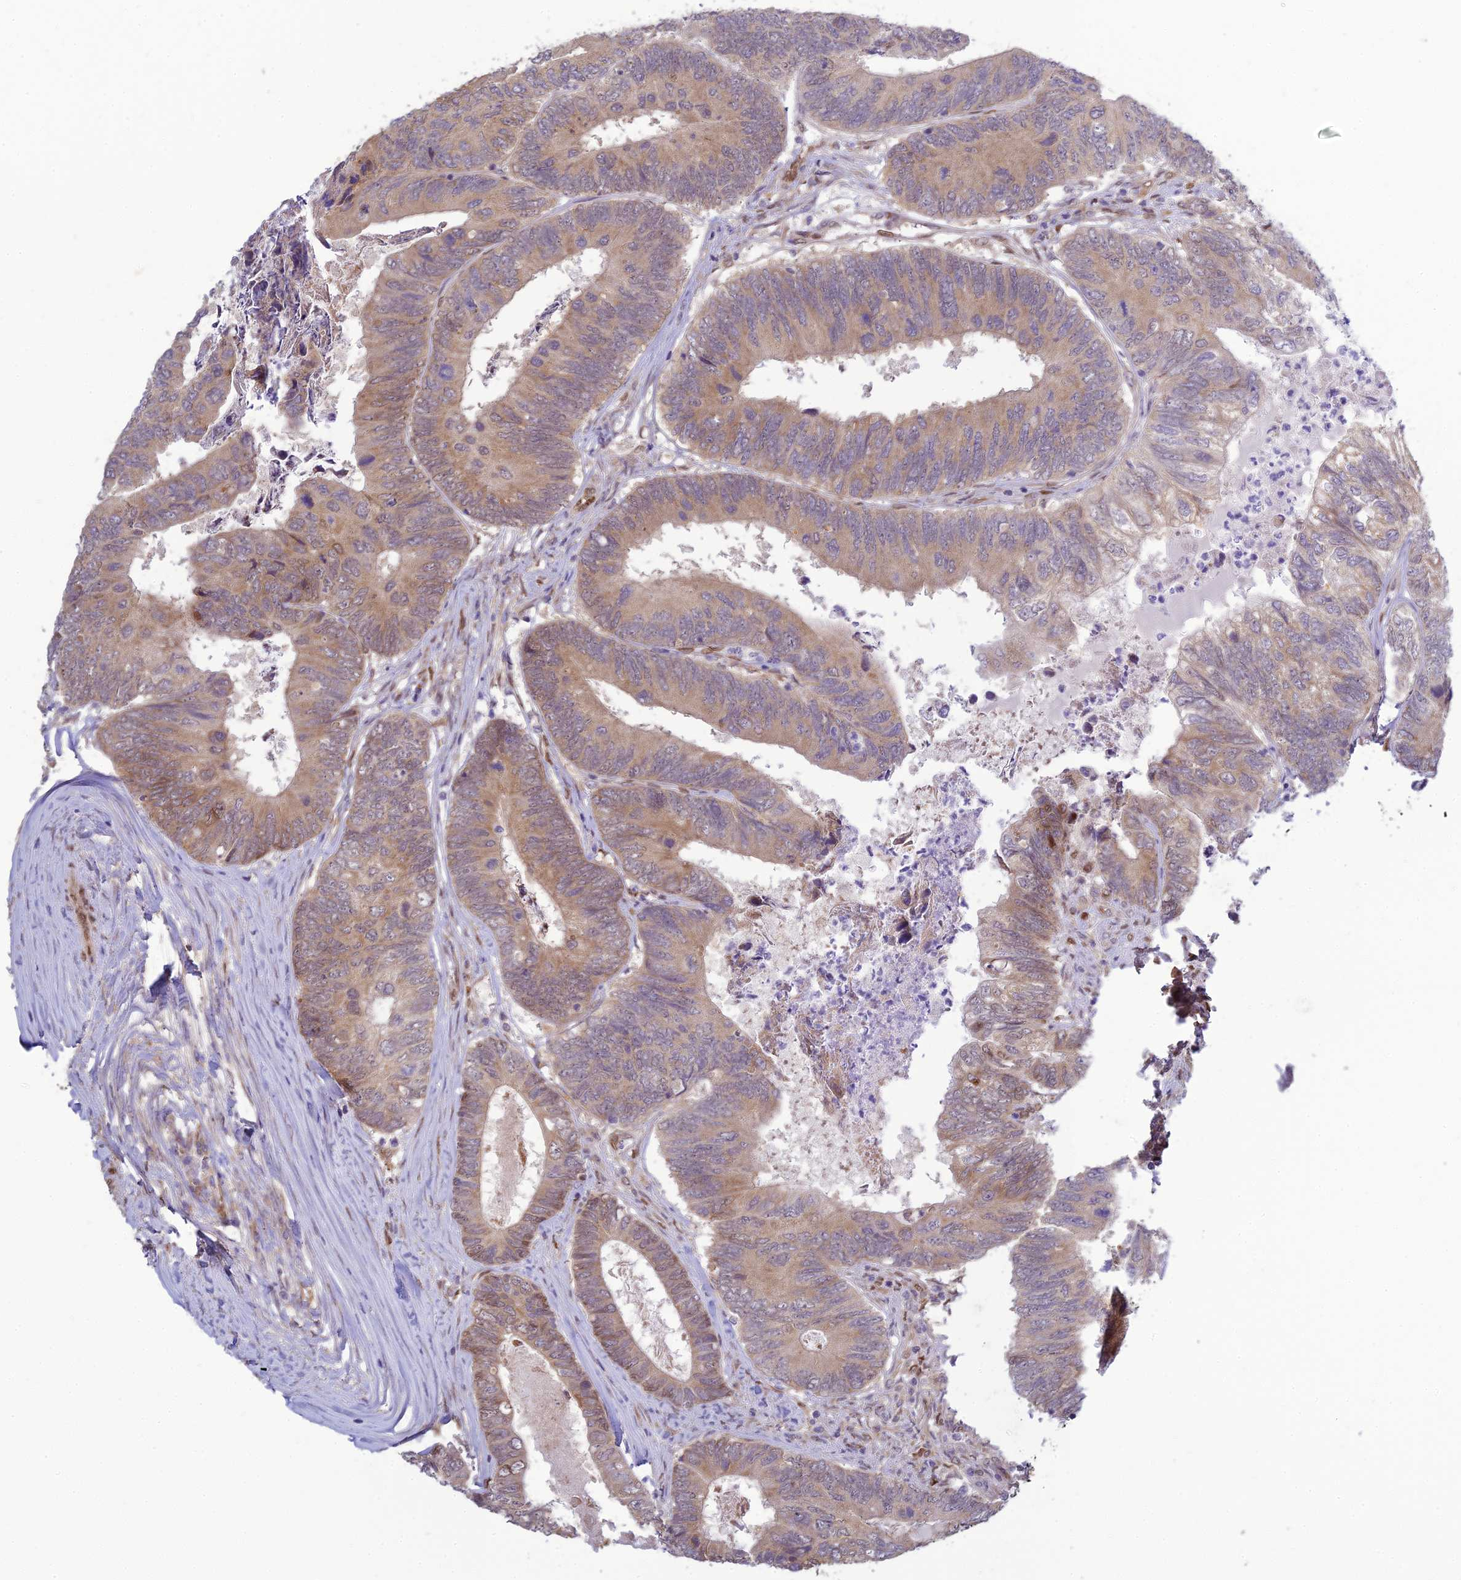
{"staining": {"intensity": "weak", "quantity": ">75%", "location": "cytoplasmic/membranous"}, "tissue": "colorectal cancer", "cell_type": "Tumor cells", "image_type": "cancer", "snomed": [{"axis": "morphology", "description": "Adenocarcinoma, NOS"}, {"axis": "topography", "description": "Colon"}], "caption": "This photomicrograph shows IHC staining of adenocarcinoma (colorectal), with low weak cytoplasmic/membranous expression in about >75% of tumor cells.", "gene": "SKIC8", "patient": {"sex": "female", "age": 67}}